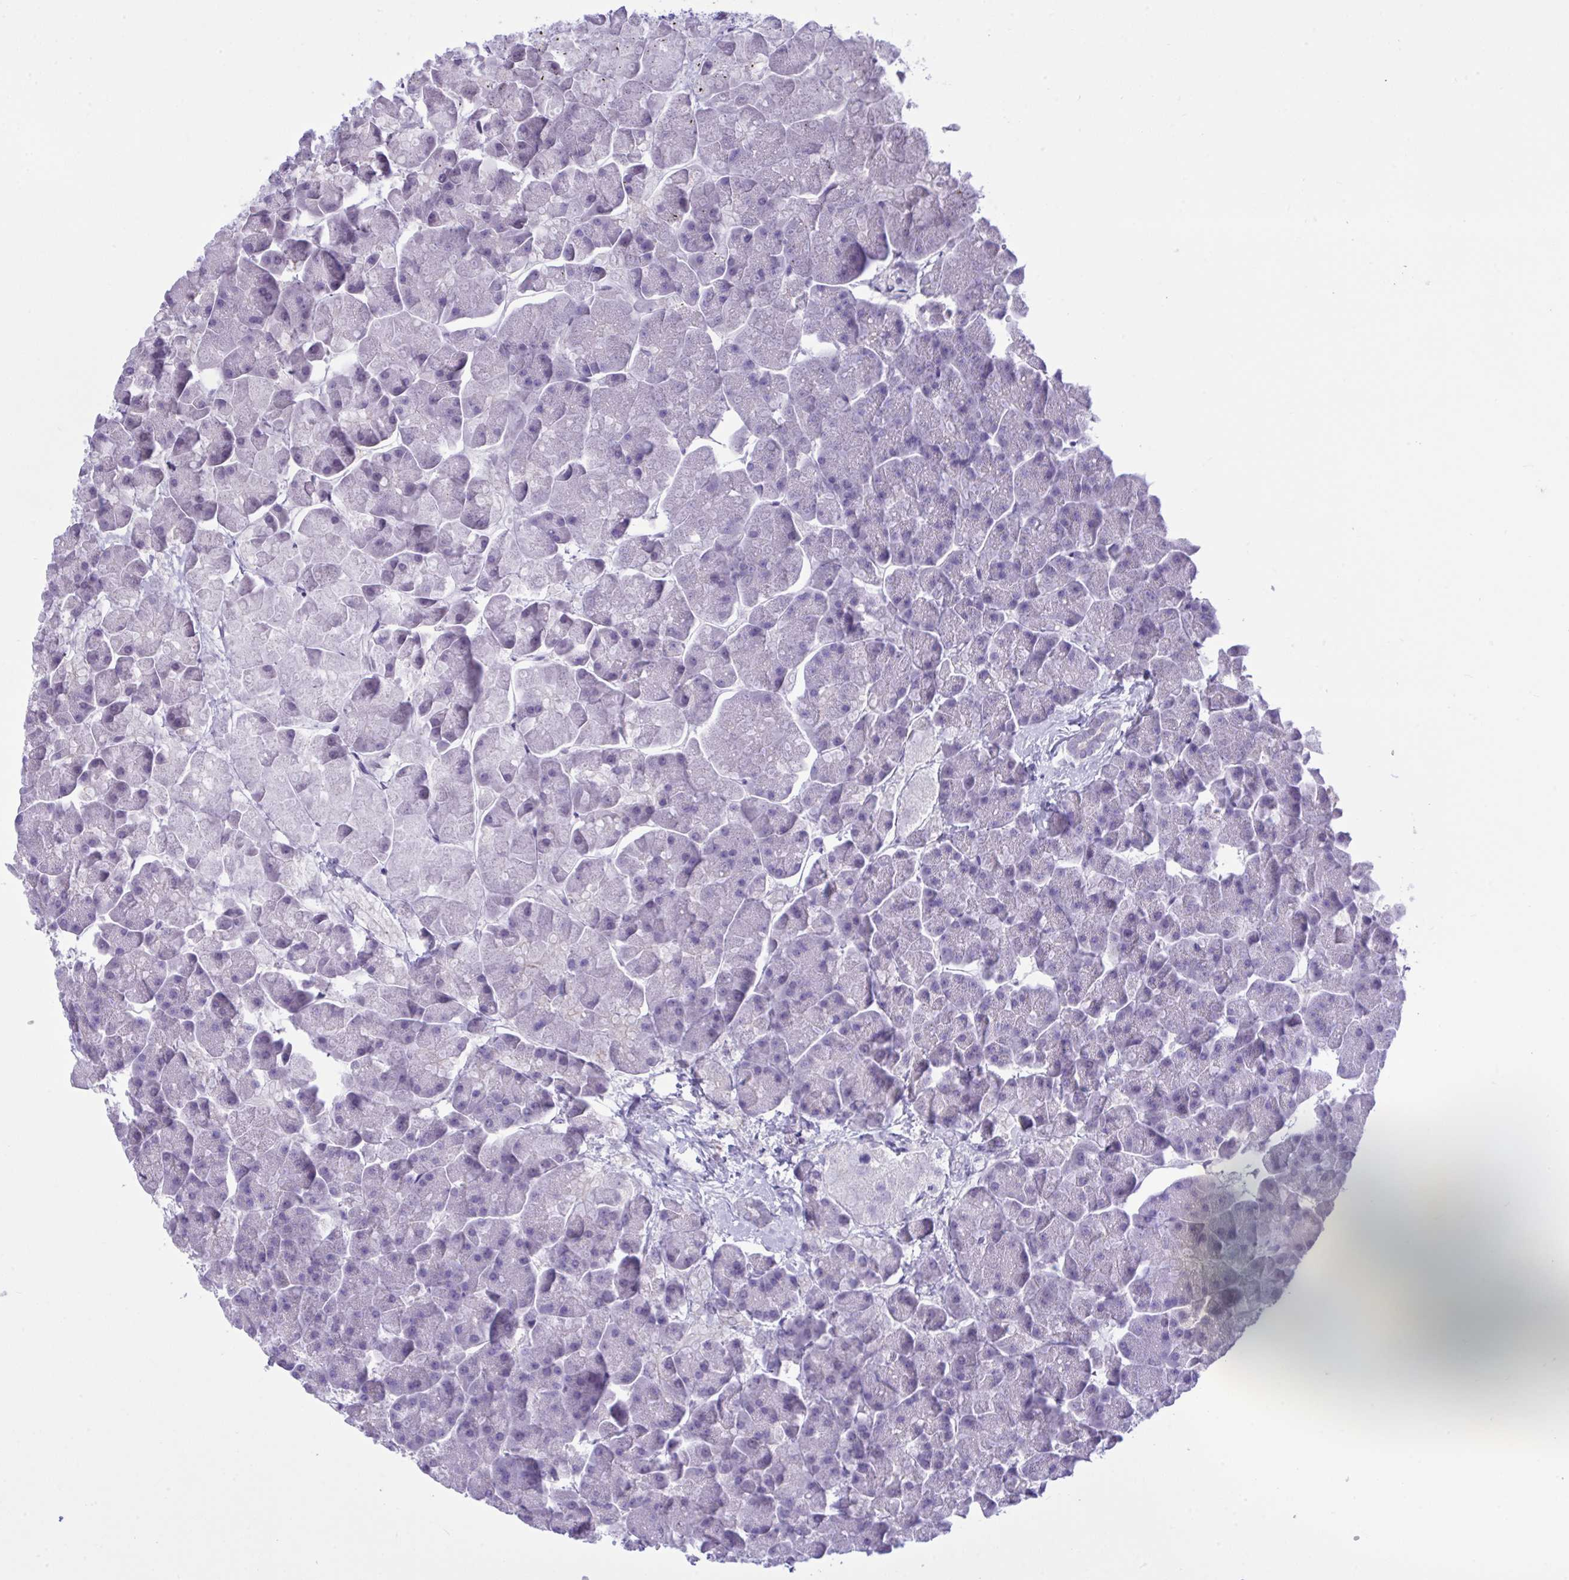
{"staining": {"intensity": "negative", "quantity": "none", "location": "none"}, "tissue": "pancreas", "cell_type": "Exocrine glandular cells", "image_type": "normal", "snomed": [{"axis": "morphology", "description": "Normal tissue, NOS"}, {"axis": "topography", "description": "Pancreas"}, {"axis": "topography", "description": "Peripheral nerve tissue"}], "caption": "DAB immunohistochemical staining of normal pancreas displays no significant expression in exocrine glandular cells. (DAB (3,3'-diaminobenzidine) IHC with hematoxylin counter stain).", "gene": "WDR97", "patient": {"sex": "male", "age": 54}}